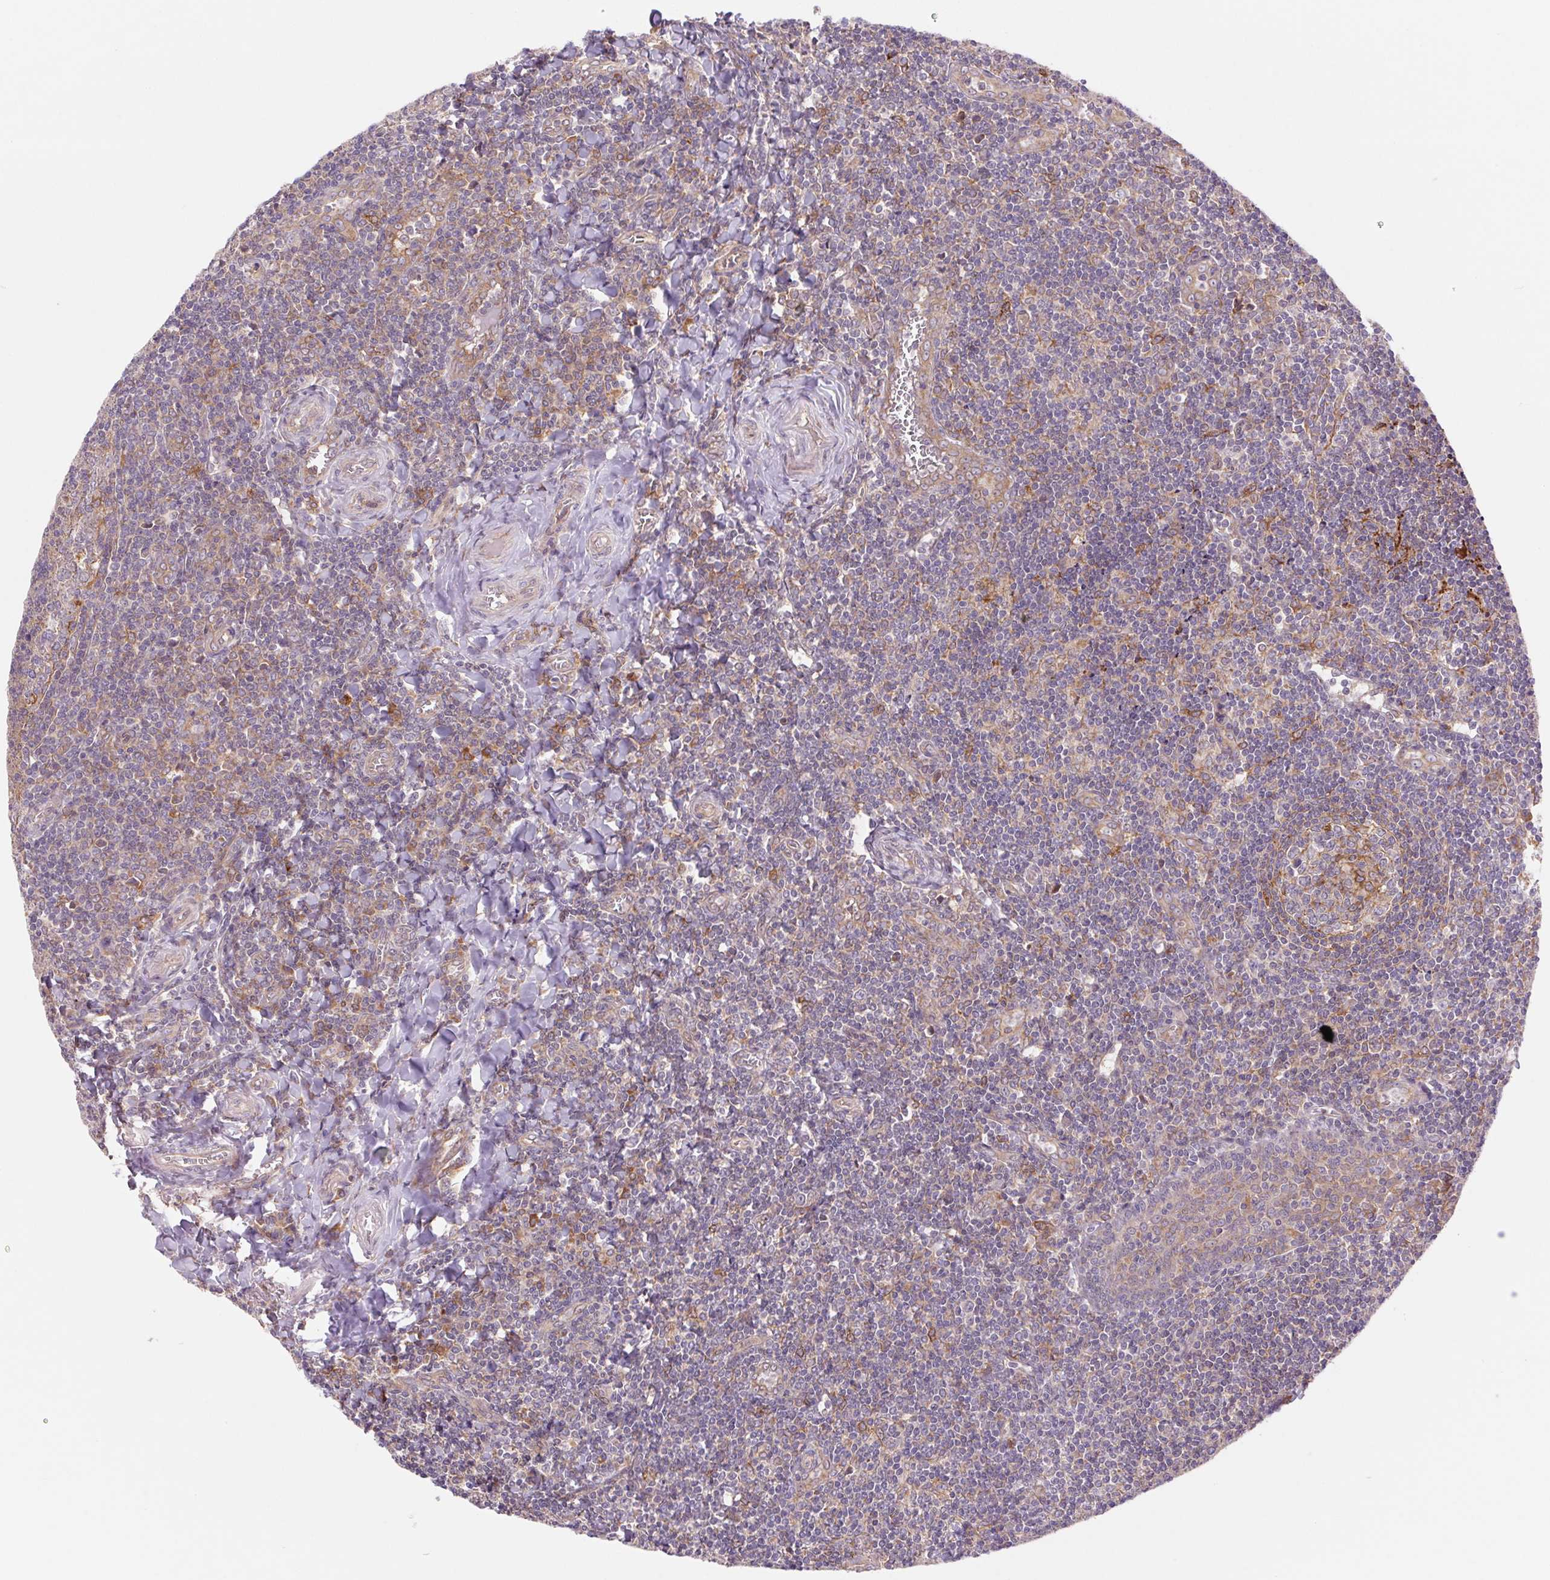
{"staining": {"intensity": "moderate", "quantity": "25%-75%", "location": "cytoplasmic/membranous"}, "tissue": "tonsil", "cell_type": "Germinal center cells", "image_type": "normal", "snomed": [{"axis": "morphology", "description": "Normal tissue, NOS"}, {"axis": "morphology", "description": "Inflammation, NOS"}, {"axis": "topography", "description": "Tonsil"}], "caption": "Protein staining of normal tonsil displays moderate cytoplasmic/membranous expression in approximately 25%-75% of germinal center cells. The staining was performed using DAB (3,3'-diaminobenzidine) to visualize the protein expression in brown, while the nuclei were stained in blue with hematoxylin (Magnification: 20x).", "gene": "KLHL20", "patient": {"sex": "female", "age": 31}}